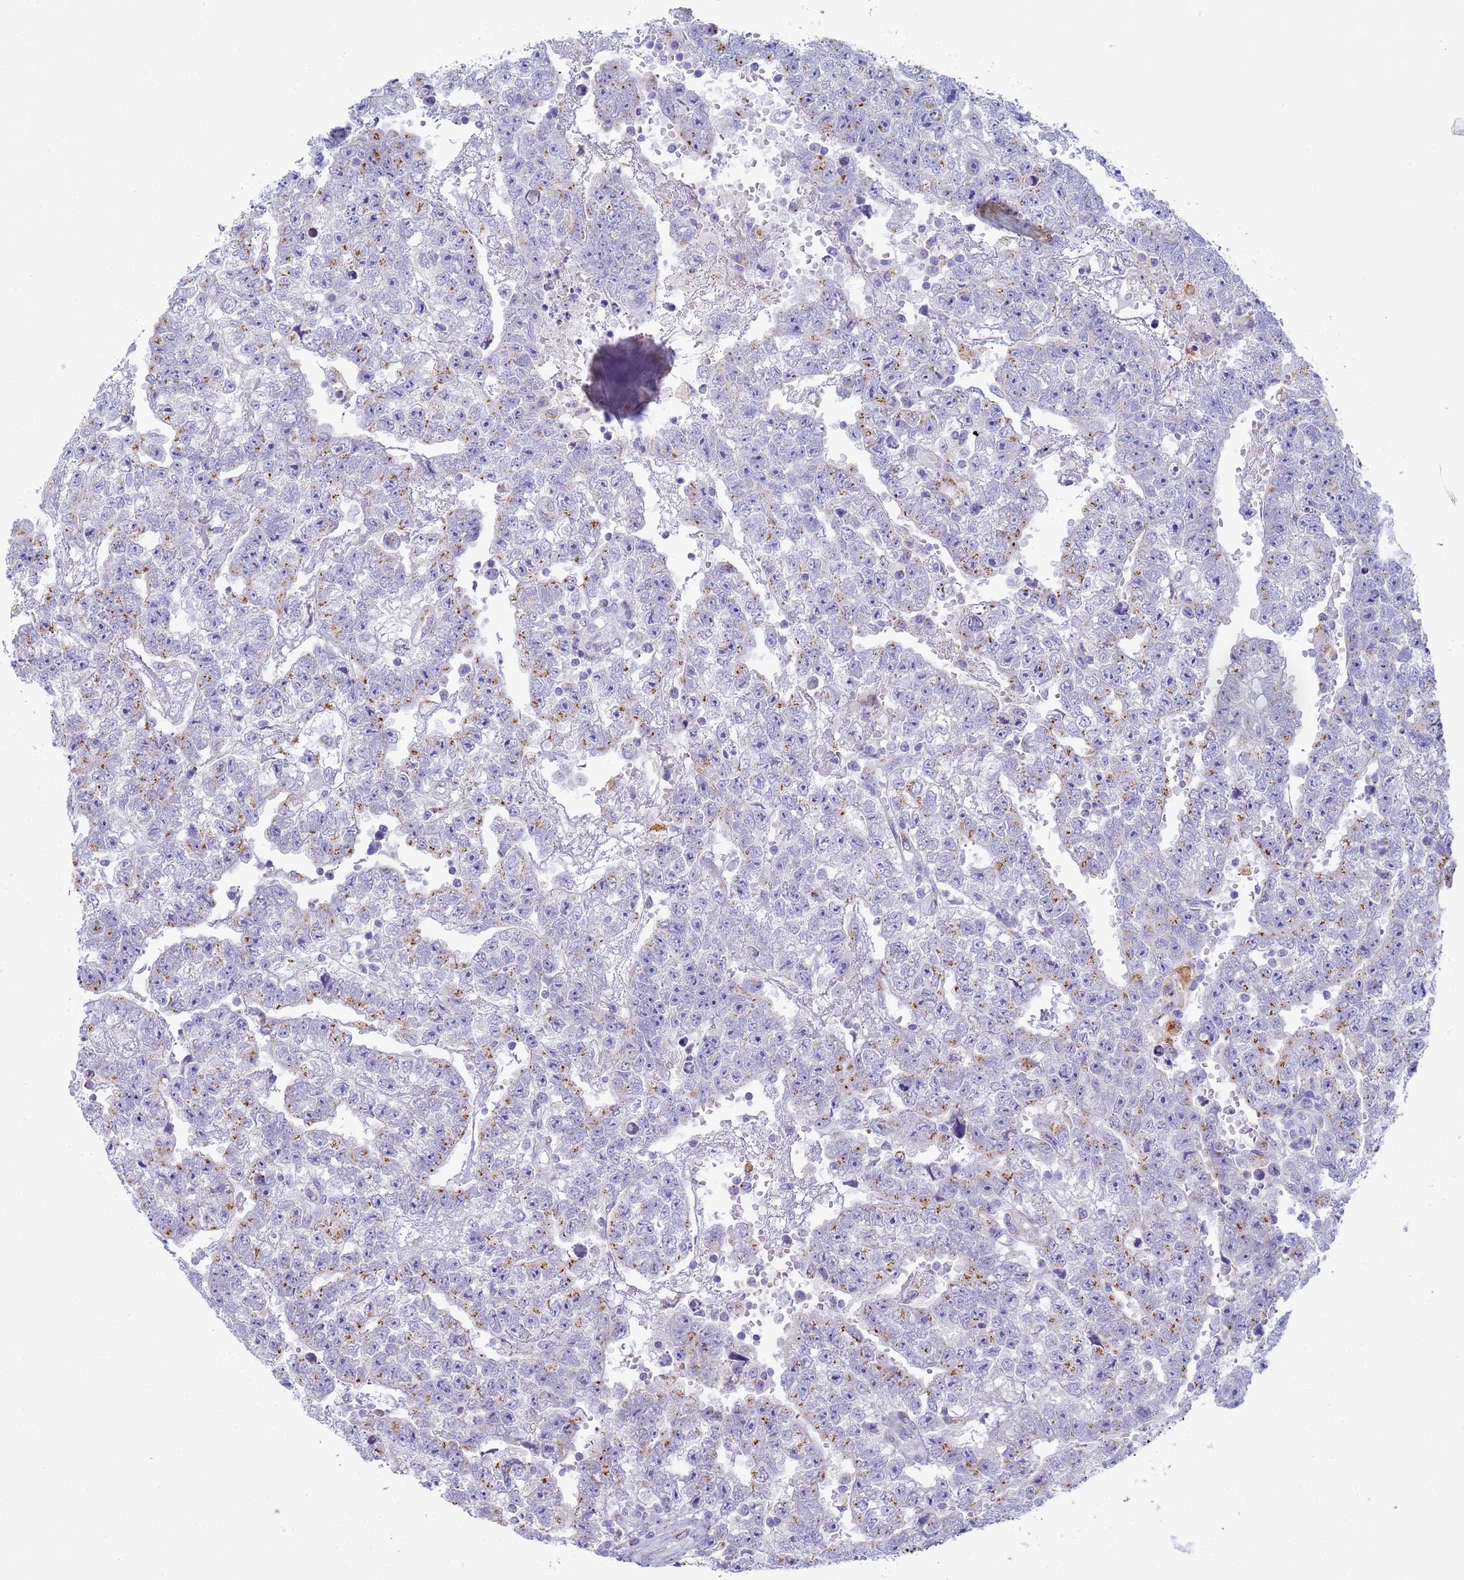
{"staining": {"intensity": "moderate", "quantity": "25%-75%", "location": "cytoplasmic/membranous"}, "tissue": "testis cancer", "cell_type": "Tumor cells", "image_type": "cancer", "snomed": [{"axis": "morphology", "description": "Carcinoma, Embryonal, NOS"}, {"axis": "topography", "description": "Testis"}], "caption": "The image shows staining of testis cancer (embryonal carcinoma), revealing moderate cytoplasmic/membranous protein staining (brown color) within tumor cells.", "gene": "CR1", "patient": {"sex": "male", "age": 25}}